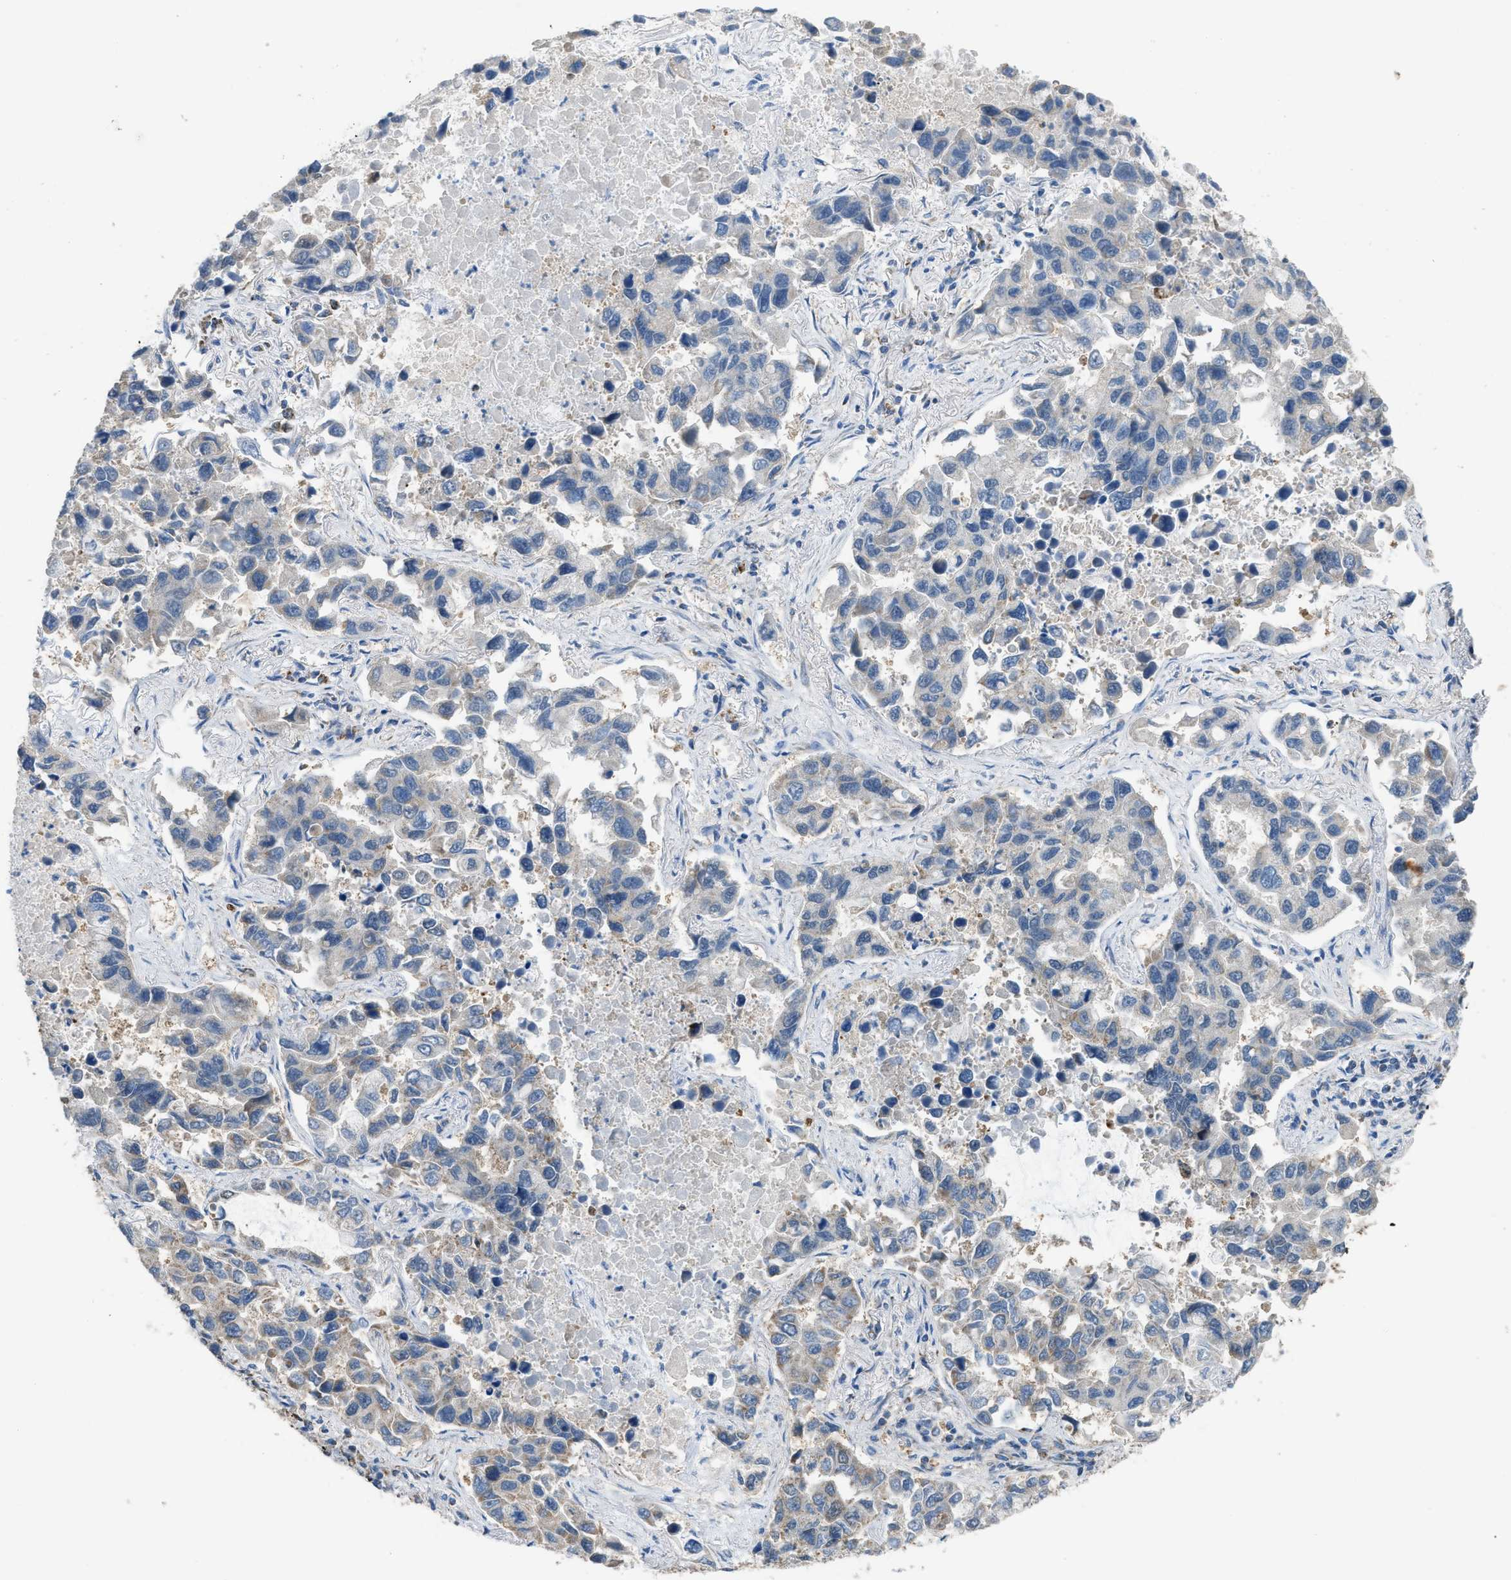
{"staining": {"intensity": "weak", "quantity": "<25%", "location": "cytoplasmic/membranous"}, "tissue": "lung cancer", "cell_type": "Tumor cells", "image_type": "cancer", "snomed": [{"axis": "morphology", "description": "Adenocarcinoma, NOS"}, {"axis": "topography", "description": "Lung"}], "caption": "A high-resolution photomicrograph shows IHC staining of lung adenocarcinoma, which reveals no significant expression in tumor cells.", "gene": "ETFB", "patient": {"sex": "male", "age": 64}}